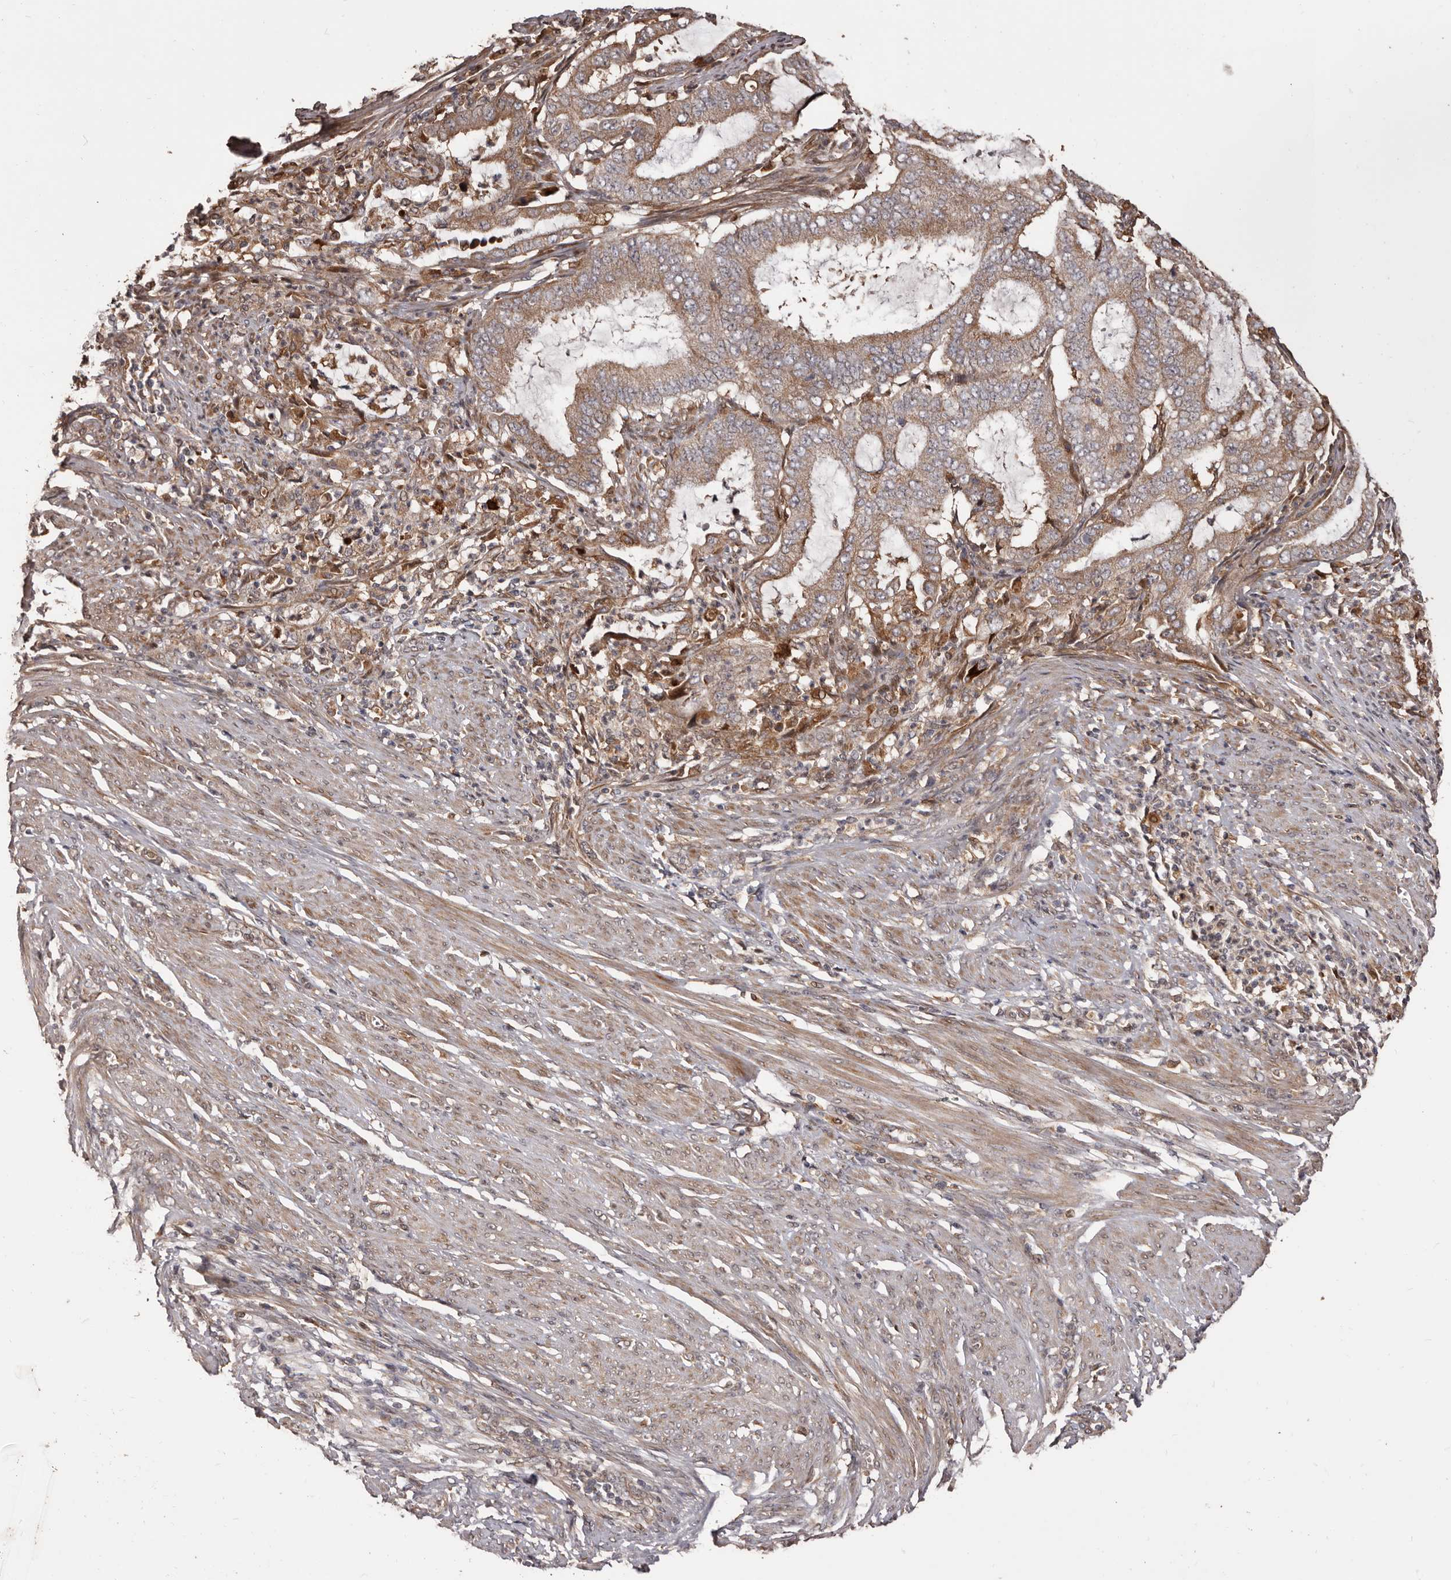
{"staining": {"intensity": "moderate", "quantity": ">75%", "location": "cytoplasmic/membranous"}, "tissue": "endometrial cancer", "cell_type": "Tumor cells", "image_type": "cancer", "snomed": [{"axis": "morphology", "description": "Adenocarcinoma, NOS"}, {"axis": "topography", "description": "Endometrium"}], "caption": "An immunohistochemistry image of neoplastic tissue is shown. Protein staining in brown highlights moderate cytoplasmic/membranous positivity in endometrial cancer within tumor cells. The protein is stained brown, and the nuclei are stained in blue (DAB IHC with brightfield microscopy, high magnification).", "gene": "ZCCHC7", "patient": {"sex": "female", "age": 51}}